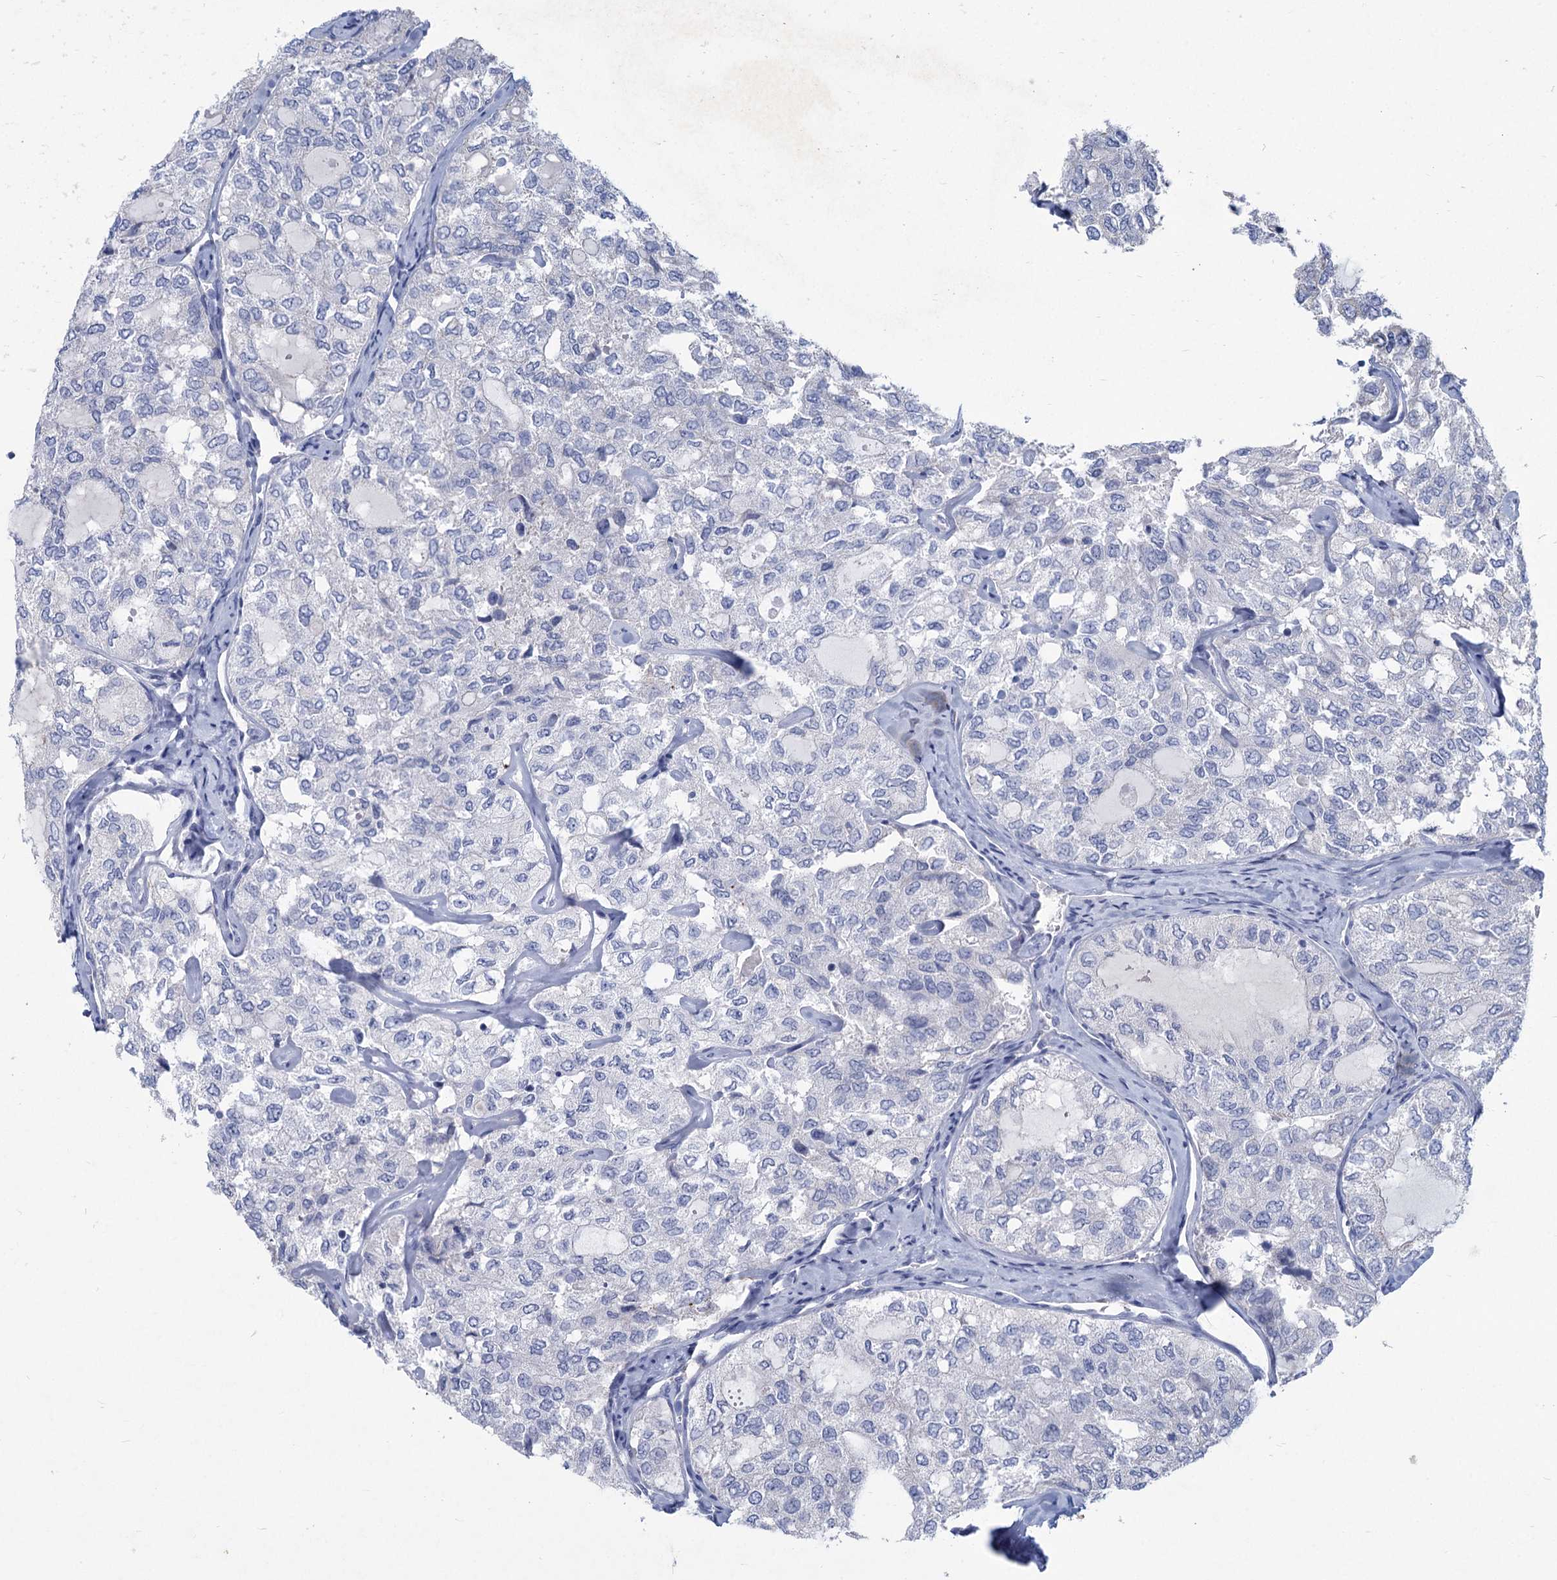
{"staining": {"intensity": "negative", "quantity": "none", "location": "none"}, "tissue": "thyroid cancer", "cell_type": "Tumor cells", "image_type": "cancer", "snomed": [{"axis": "morphology", "description": "Follicular adenoma carcinoma, NOS"}, {"axis": "topography", "description": "Thyroid gland"}], "caption": "Thyroid cancer stained for a protein using immunohistochemistry shows no expression tumor cells.", "gene": "HES2", "patient": {"sex": "male", "age": 75}}